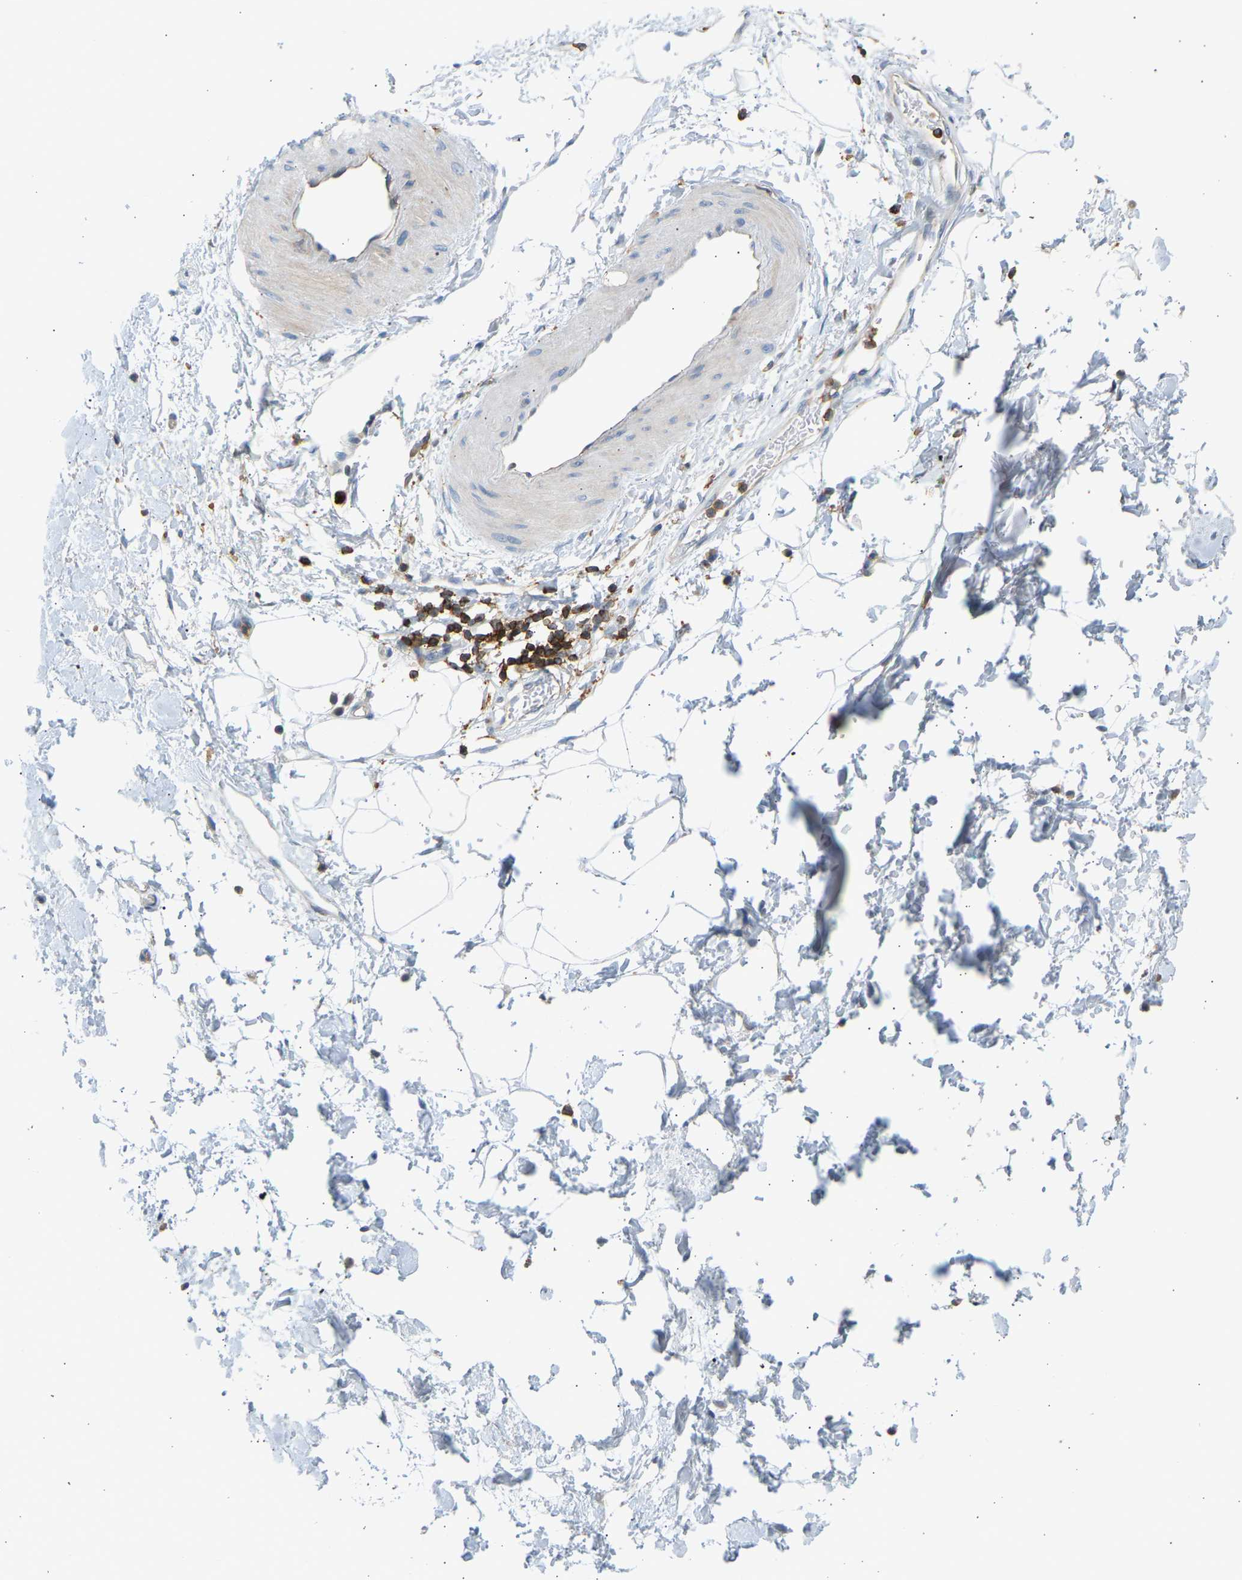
{"staining": {"intensity": "negative", "quantity": "none", "location": "none"}, "tissue": "adipose tissue", "cell_type": "Adipocytes", "image_type": "normal", "snomed": [{"axis": "morphology", "description": "Normal tissue, NOS"}, {"axis": "topography", "description": "Soft tissue"}], "caption": "This is a micrograph of IHC staining of benign adipose tissue, which shows no positivity in adipocytes.", "gene": "FNBP1", "patient": {"sex": "male", "age": 72}}